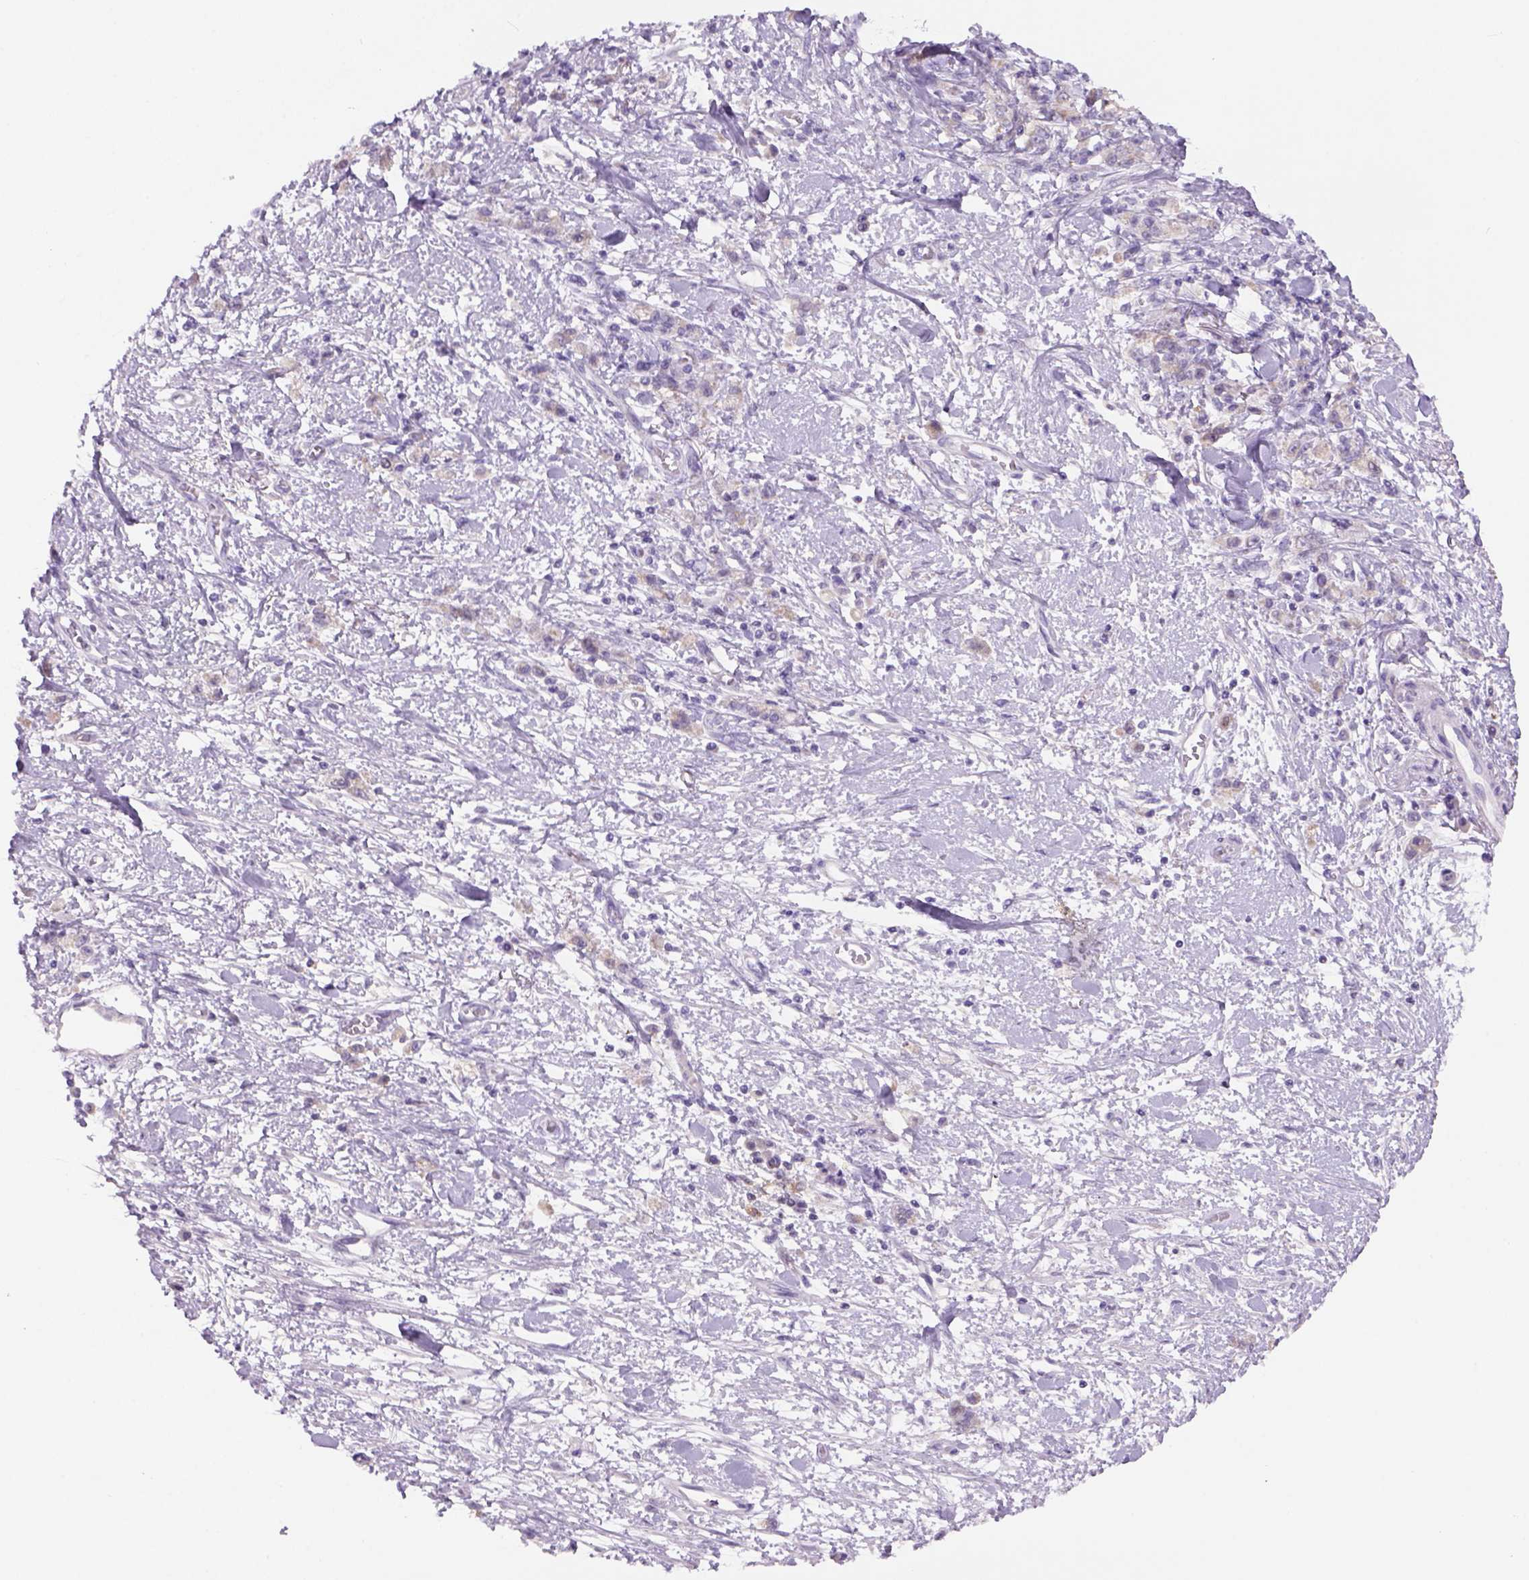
{"staining": {"intensity": "weak", "quantity": "25%-75%", "location": "cytoplasmic/membranous"}, "tissue": "stomach cancer", "cell_type": "Tumor cells", "image_type": "cancer", "snomed": [{"axis": "morphology", "description": "Adenocarcinoma, NOS"}, {"axis": "topography", "description": "Stomach"}], "caption": "Tumor cells show low levels of weak cytoplasmic/membranous staining in approximately 25%-75% of cells in human stomach cancer. (Stains: DAB in brown, nuclei in blue, Microscopy: brightfield microscopy at high magnification).", "gene": "ADGRV1", "patient": {"sex": "male", "age": 77}}